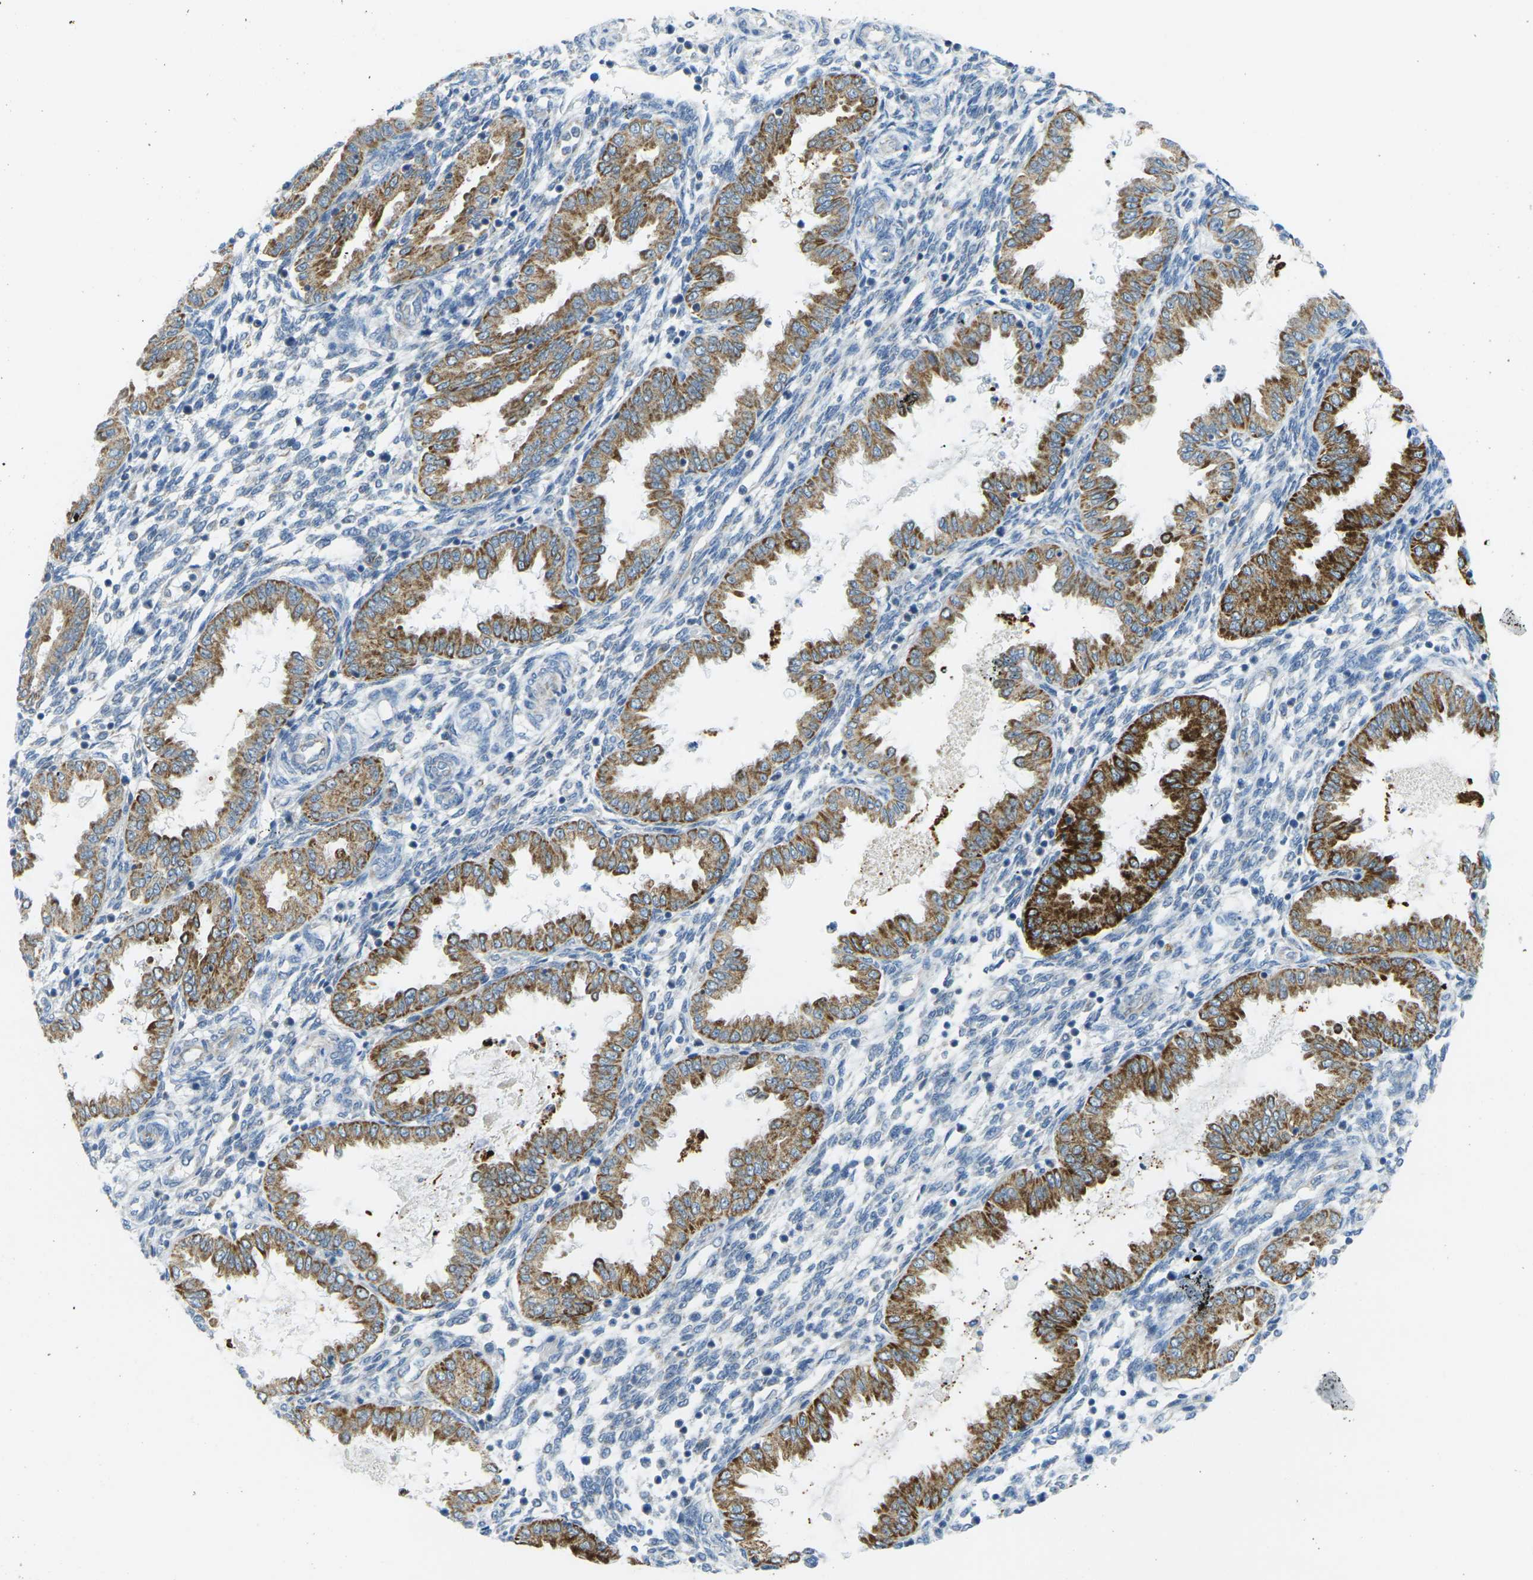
{"staining": {"intensity": "moderate", "quantity": "<25%", "location": "cytoplasmic/membranous"}, "tissue": "endometrium", "cell_type": "Cells in endometrial stroma", "image_type": "normal", "snomed": [{"axis": "morphology", "description": "Normal tissue, NOS"}, {"axis": "topography", "description": "Endometrium"}], "caption": "Protein staining of normal endometrium shows moderate cytoplasmic/membranous staining in about <25% of cells in endometrial stroma.", "gene": "CYB5R1", "patient": {"sex": "female", "age": 33}}